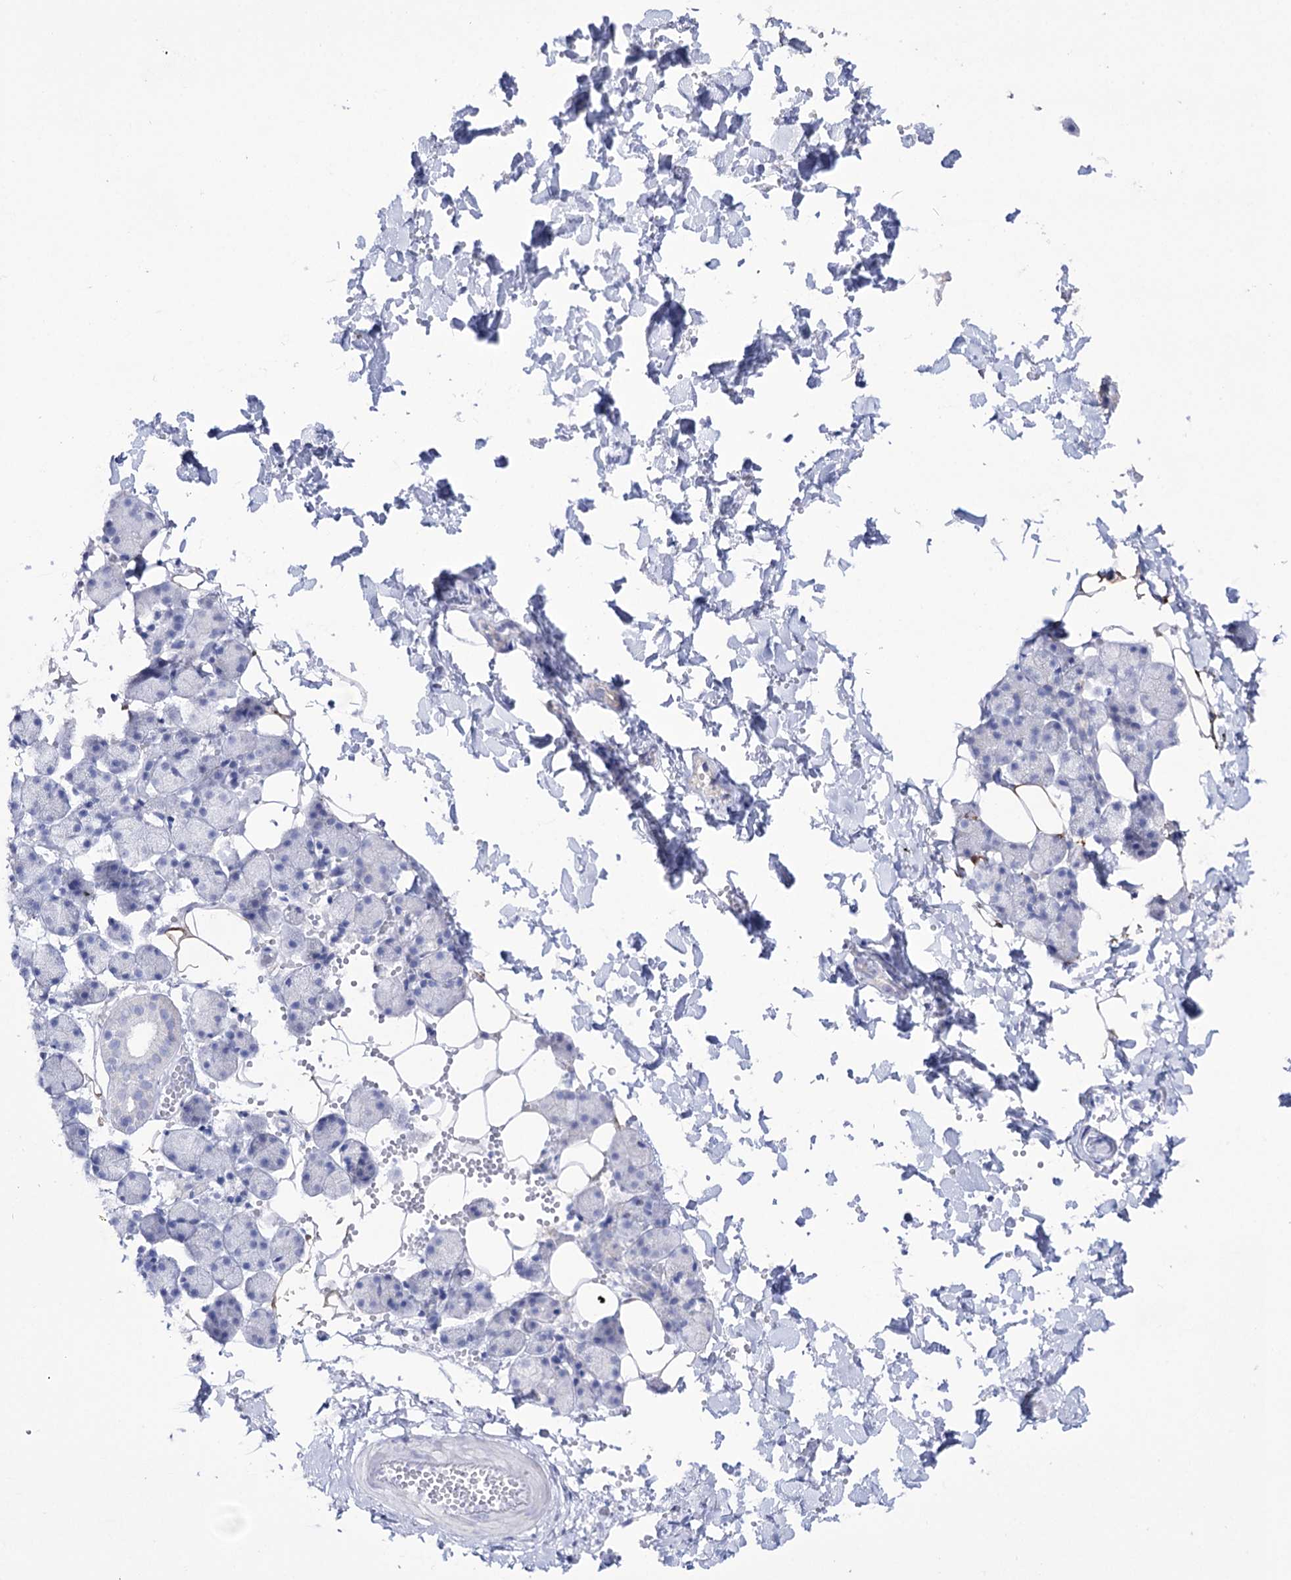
{"staining": {"intensity": "negative", "quantity": "none", "location": "none"}, "tissue": "salivary gland", "cell_type": "Glandular cells", "image_type": "normal", "snomed": [{"axis": "morphology", "description": "Normal tissue, NOS"}, {"axis": "topography", "description": "Salivary gland"}], "caption": "This is a image of immunohistochemistry (IHC) staining of benign salivary gland, which shows no positivity in glandular cells.", "gene": "NAGLU", "patient": {"sex": "female", "age": 33}}